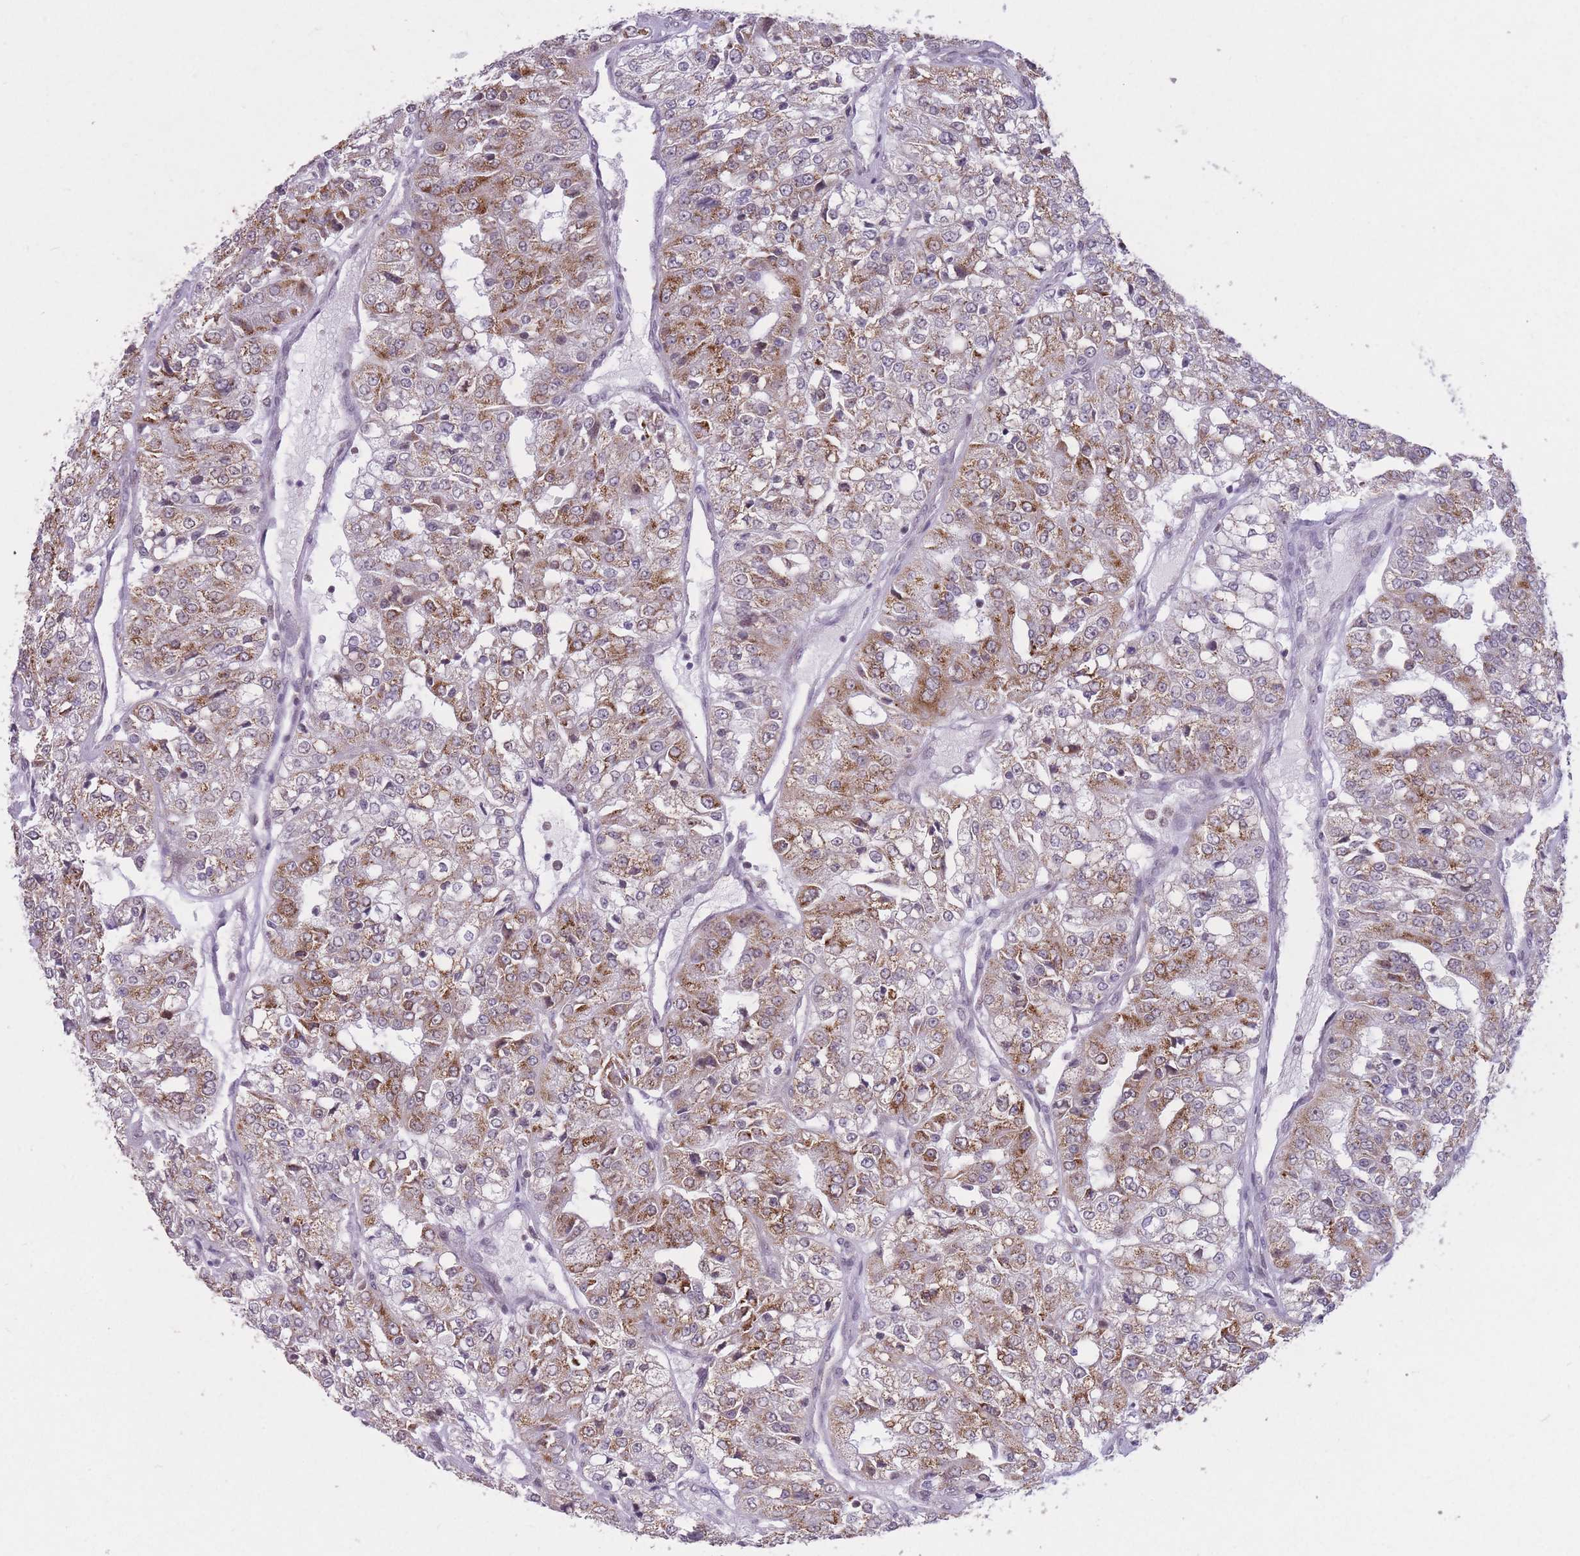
{"staining": {"intensity": "moderate", "quantity": "25%-75%", "location": "cytoplasmic/membranous"}, "tissue": "renal cancer", "cell_type": "Tumor cells", "image_type": "cancer", "snomed": [{"axis": "morphology", "description": "Adenocarcinoma, NOS"}, {"axis": "topography", "description": "Kidney"}], "caption": "Immunohistochemistry staining of renal cancer, which demonstrates medium levels of moderate cytoplasmic/membranous expression in approximately 25%-75% of tumor cells indicating moderate cytoplasmic/membranous protein expression. The staining was performed using DAB (3,3'-diaminobenzidine) (brown) for protein detection and nuclei were counterstained in hematoxylin (blue).", "gene": "DPYSL4", "patient": {"sex": "female", "age": 63}}